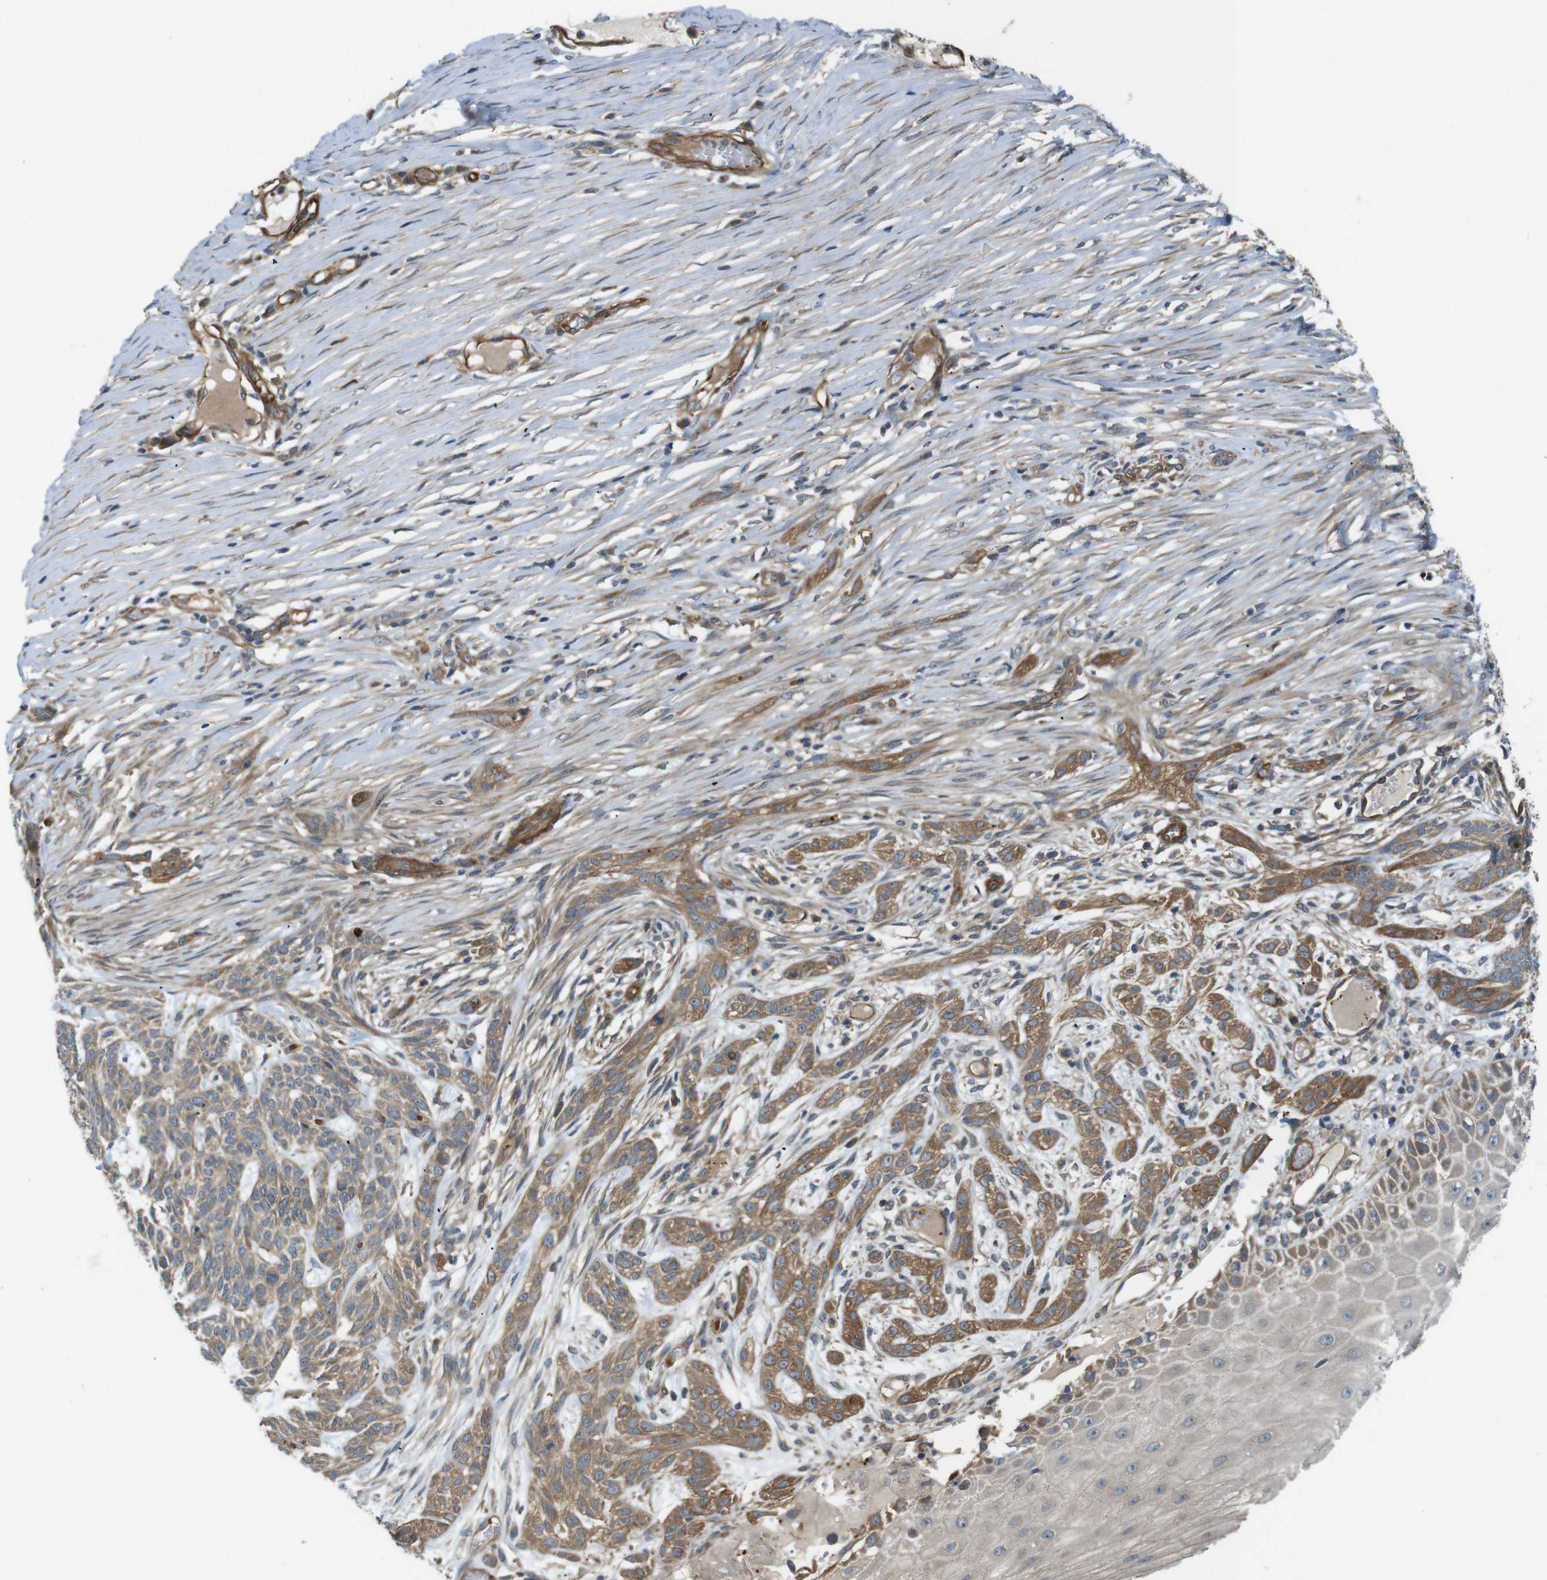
{"staining": {"intensity": "moderate", "quantity": ">75%", "location": "cytoplasmic/membranous"}, "tissue": "skin cancer", "cell_type": "Tumor cells", "image_type": "cancer", "snomed": [{"axis": "morphology", "description": "Basal cell carcinoma"}, {"axis": "topography", "description": "Skin"}], "caption": "The histopathology image demonstrates a brown stain indicating the presence of a protein in the cytoplasmic/membranous of tumor cells in skin cancer.", "gene": "TSC1", "patient": {"sex": "female", "age": 59}}